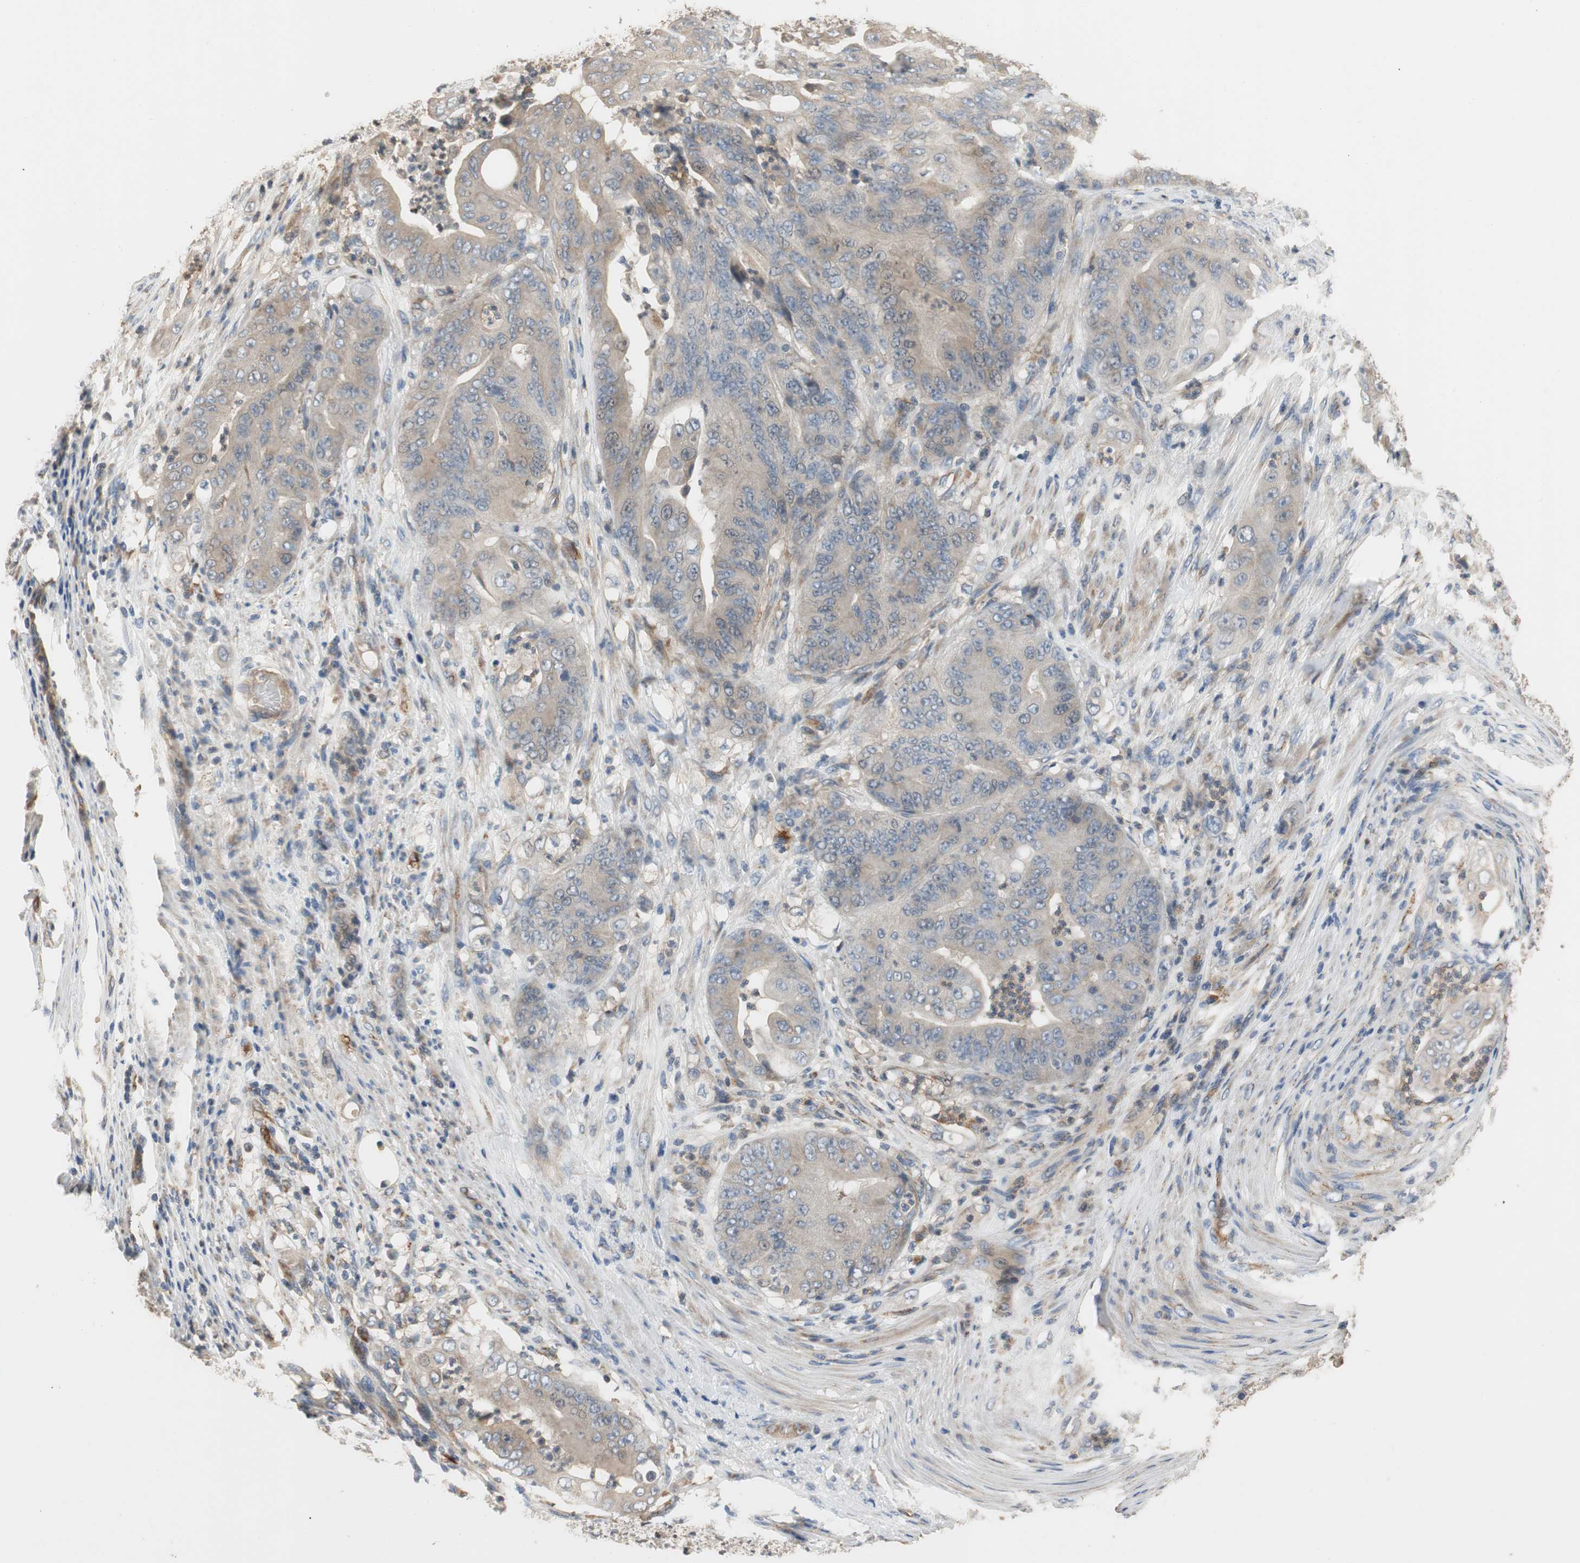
{"staining": {"intensity": "weak", "quantity": "25%-75%", "location": "cytoplasmic/membranous"}, "tissue": "stomach cancer", "cell_type": "Tumor cells", "image_type": "cancer", "snomed": [{"axis": "morphology", "description": "Adenocarcinoma, NOS"}, {"axis": "topography", "description": "Stomach"}], "caption": "Stomach cancer stained with a brown dye demonstrates weak cytoplasmic/membranous positive staining in about 25%-75% of tumor cells.", "gene": "ALPL", "patient": {"sex": "female", "age": 73}}